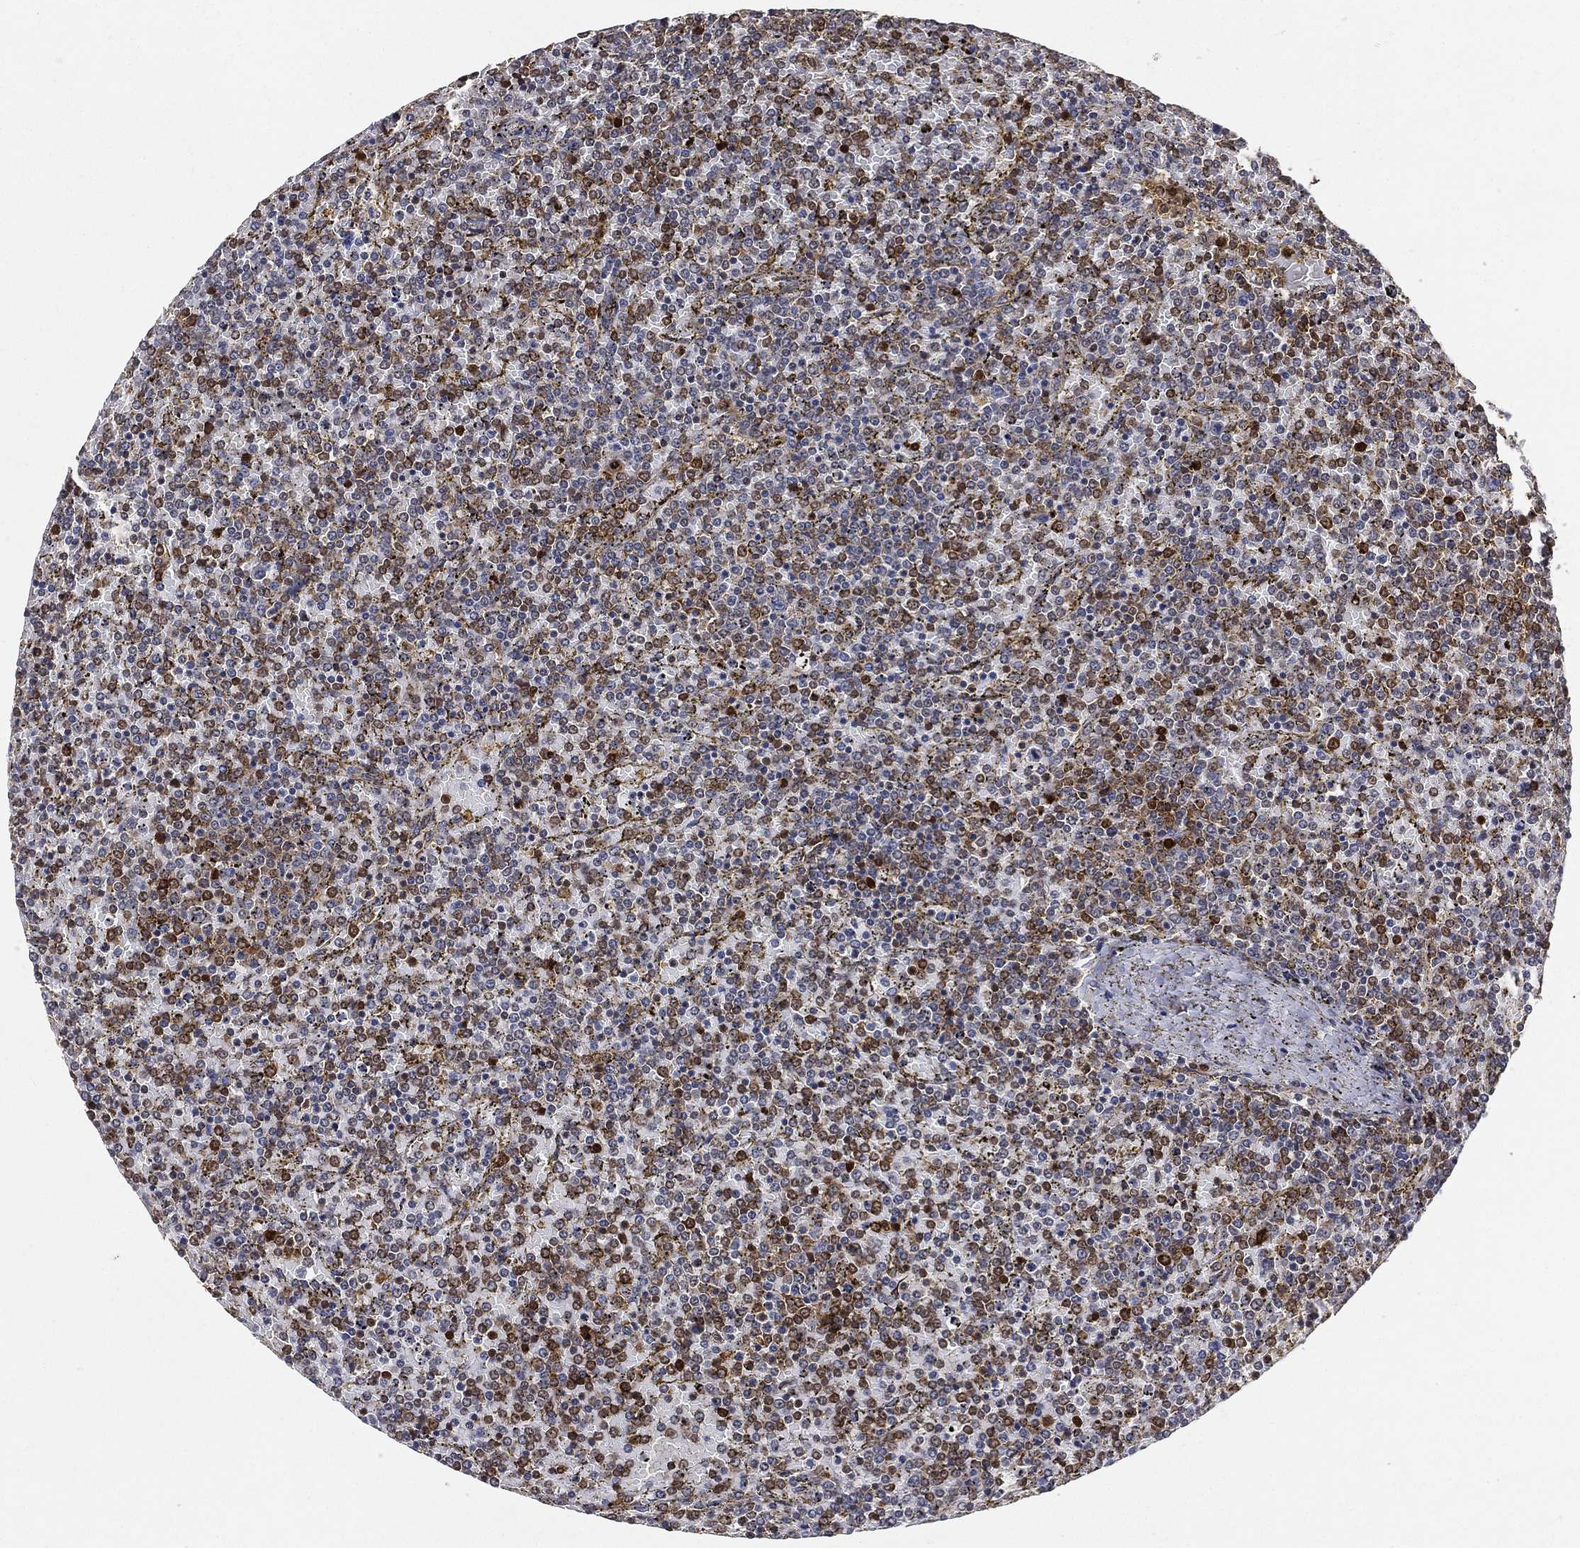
{"staining": {"intensity": "moderate", "quantity": "<25%", "location": "cytoplasmic/membranous"}, "tissue": "lymphoma", "cell_type": "Tumor cells", "image_type": "cancer", "snomed": [{"axis": "morphology", "description": "Malignant lymphoma, non-Hodgkin's type, Low grade"}, {"axis": "topography", "description": "Spleen"}], "caption": "This is a micrograph of IHC staining of lymphoma, which shows moderate positivity in the cytoplasmic/membranous of tumor cells.", "gene": "WDR26", "patient": {"sex": "female", "age": 77}}